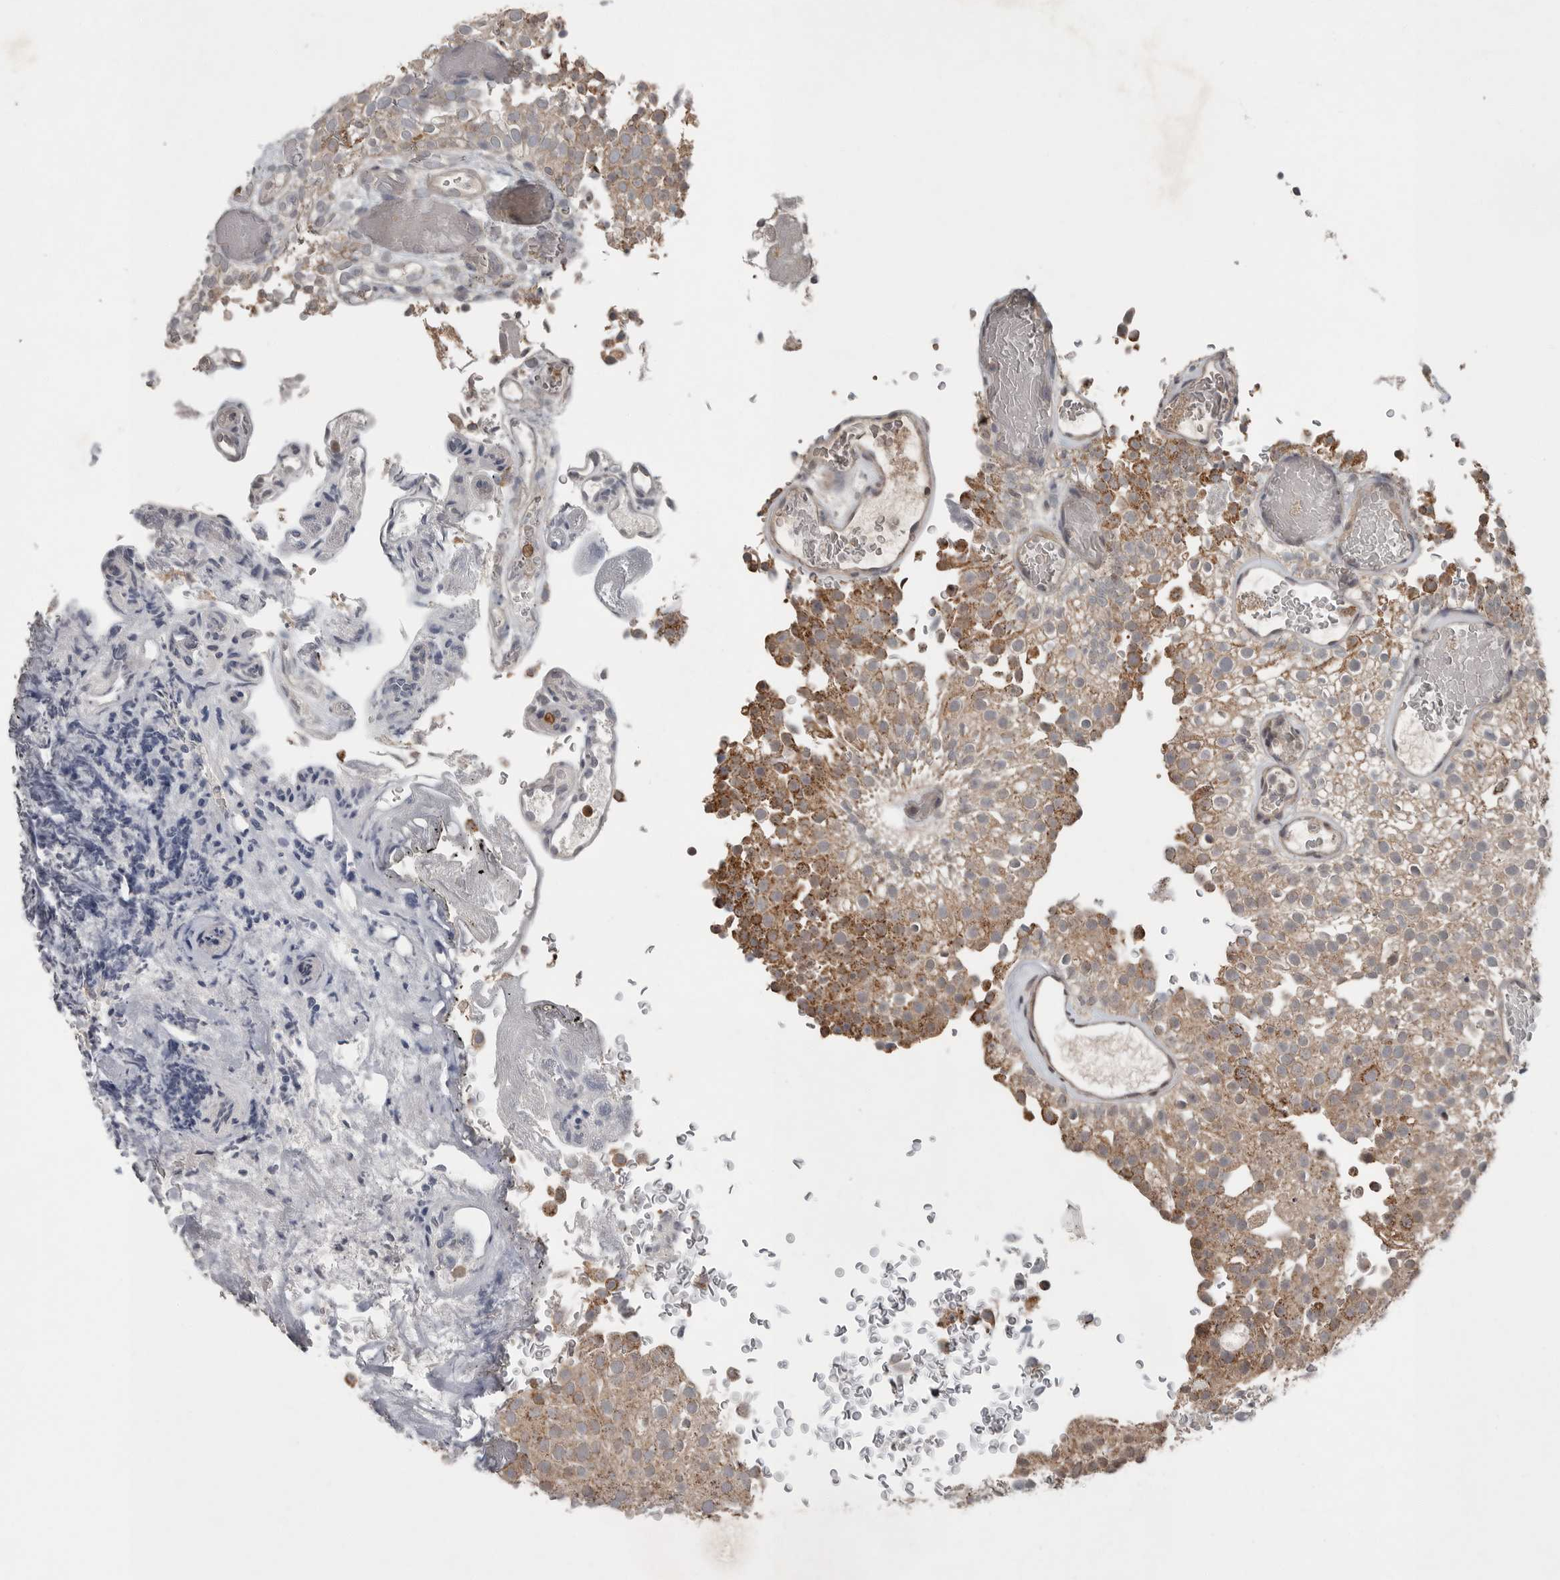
{"staining": {"intensity": "moderate", "quantity": "25%-75%", "location": "cytoplasmic/membranous"}, "tissue": "urothelial cancer", "cell_type": "Tumor cells", "image_type": "cancer", "snomed": [{"axis": "morphology", "description": "Urothelial carcinoma, Low grade"}, {"axis": "topography", "description": "Urinary bladder"}], "caption": "Protein expression analysis of human urothelial cancer reveals moderate cytoplasmic/membranous positivity in about 25%-75% of tumor cells. The staining was performed using DAB (3,3'-diaminobenzidine), with brown indicating positive protein expression. Nuclei are stained blue with hematoxylin.", "gene": "SCP2", "patient": {"sex": "male", "age": 78}}